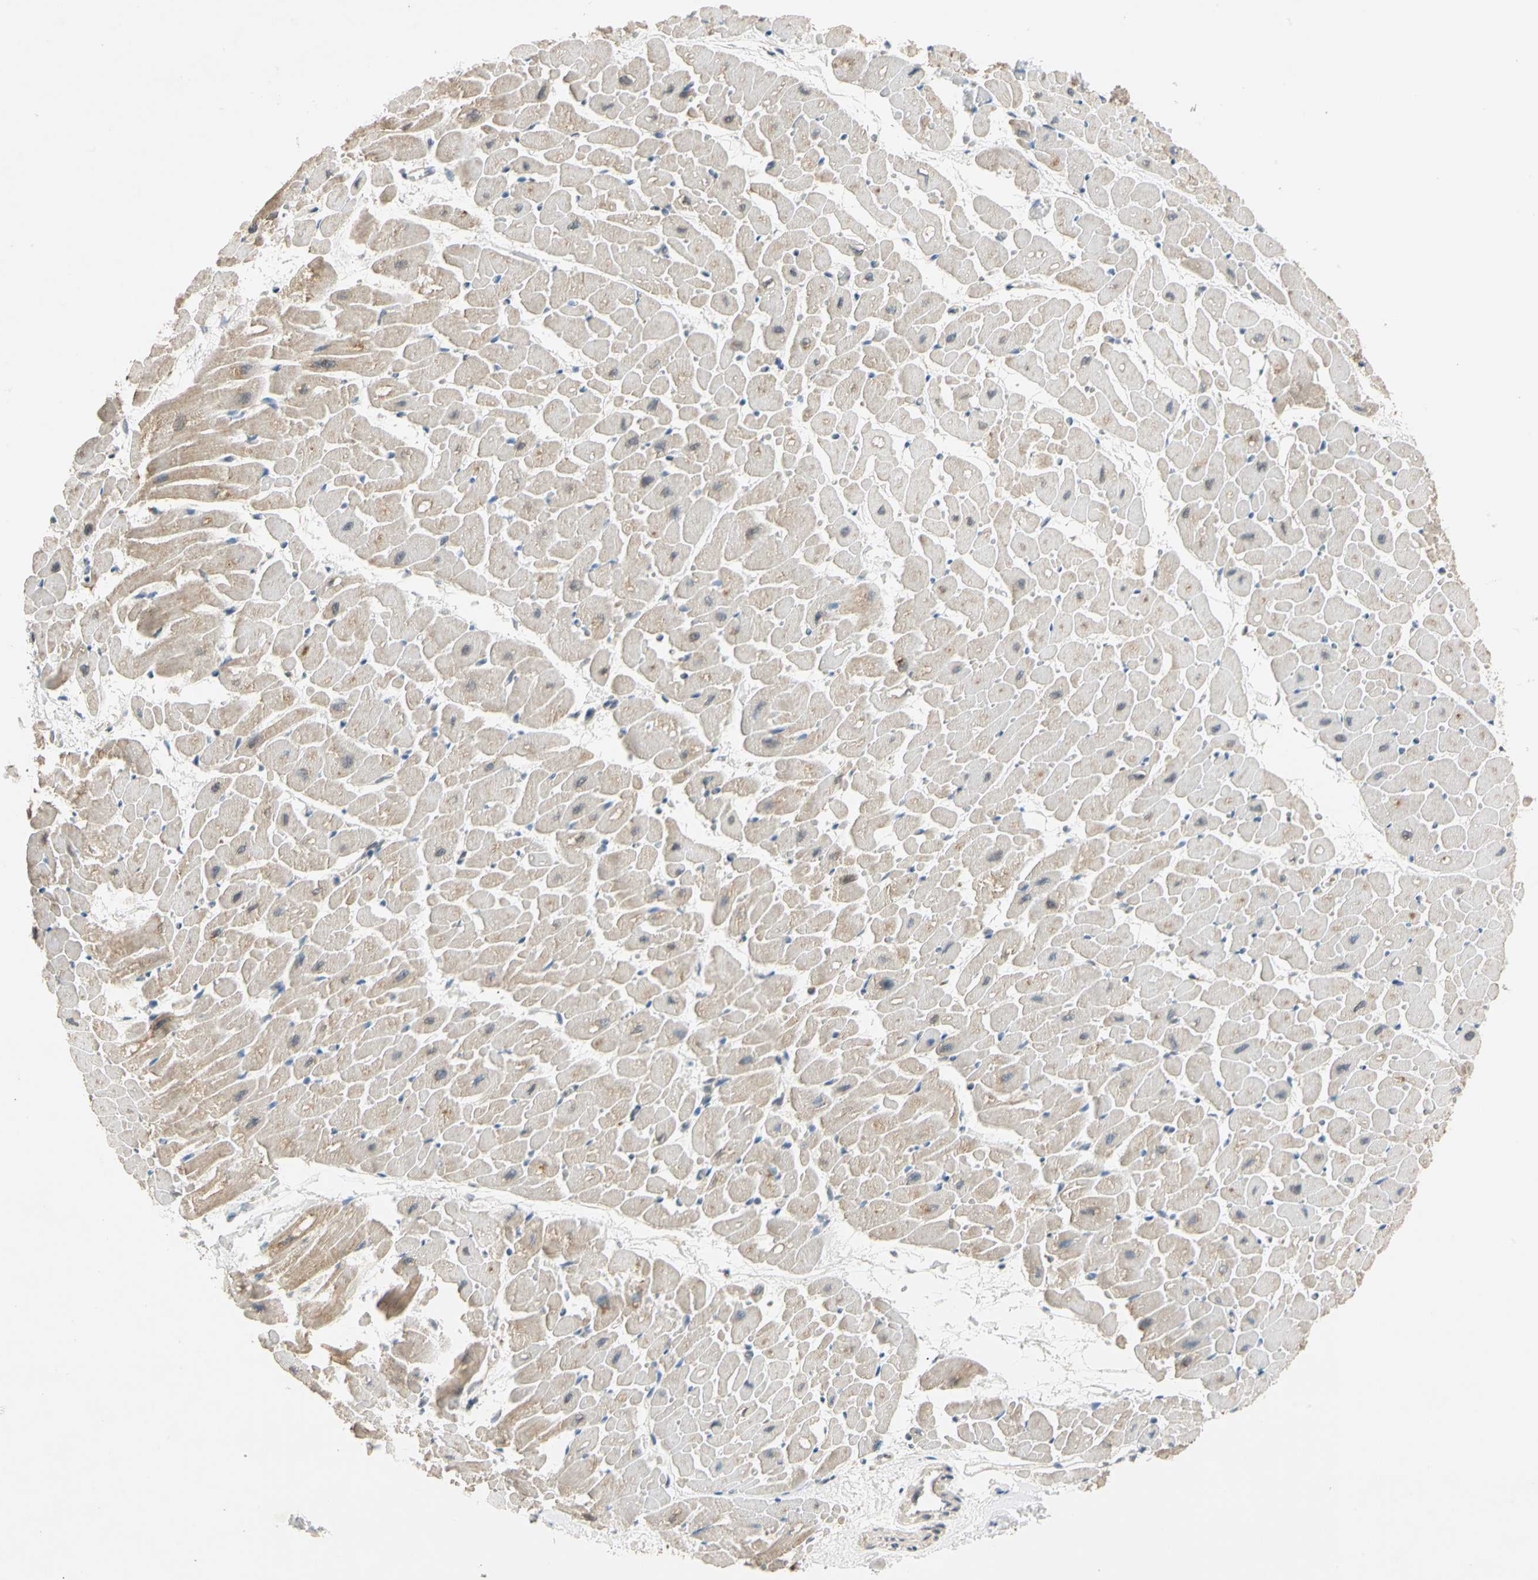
{"staining": {"intensity": "weak", "quantity": ">75%", "location": "cytoplasmic/membranous"}, "tissue": "heart muscle", "cell_type": "Cardiomyocytes", "image_type": "normal", "snomed": [{"axis": "morphology", "description": "Normal tissue, NOS"}, {"axis": "topography", "description": "Heart"}], "caption": "Protein positivity by immunohistochemistry shows weak cytoplasmic/membranous staining in about >75% of cardiomyocytes in benign heart muscle. The staining was performed using DAB (3,3'-diaminobenzidine) to visualize the protein expression in brown, while the nuclei were stained in blue with hematoxylin (Magnification: 20x).", "gene": "RIOX2", "patient": {"sex": "male", "age": 45}}